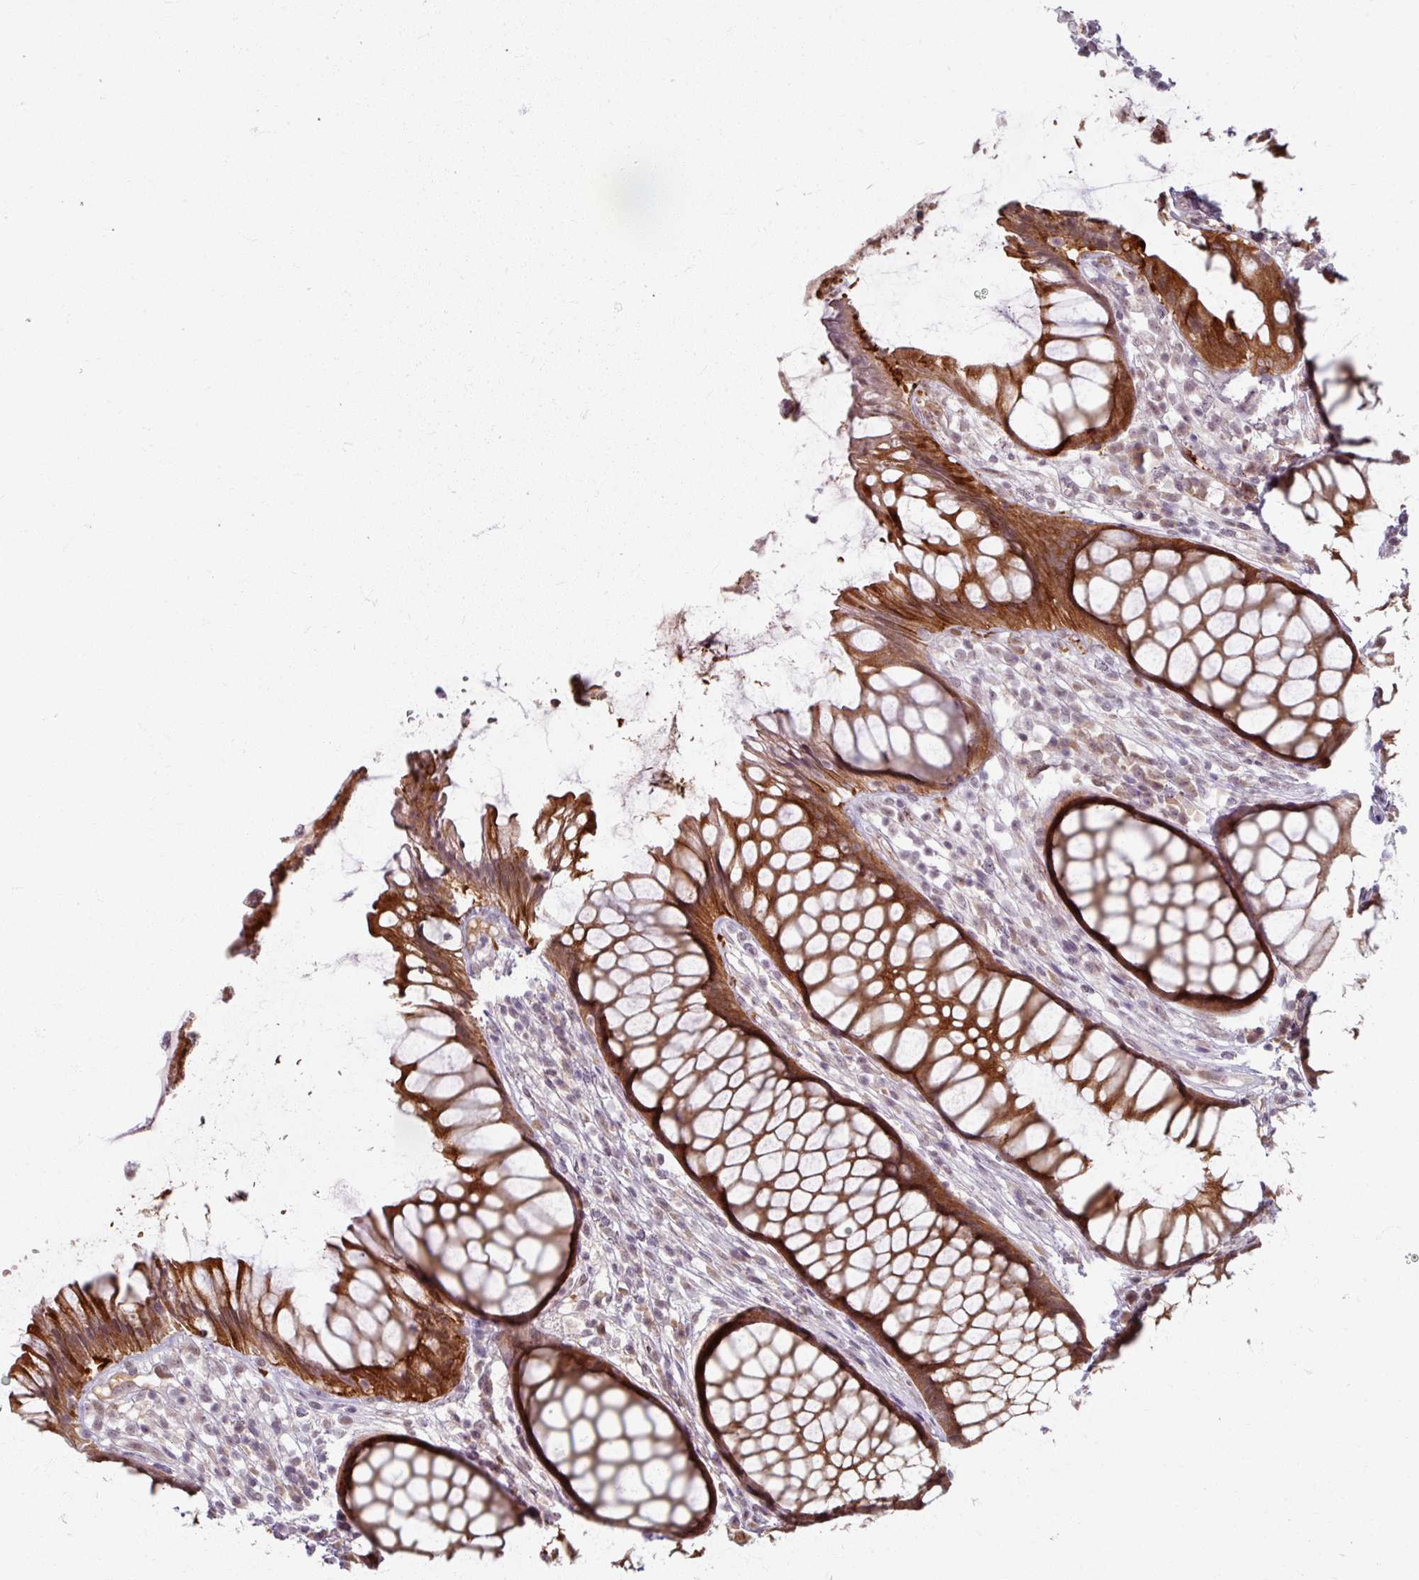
{"staining": {"intensity": "strong", "quantity": ">75%", "location": "cytoplasmic/membranous"}, "tissue": "rectum", "cell_type": "Glandular cells", "image_type": "normal", "snomed": [{"axis": "morphology", "description": "Normal tissue, NOS"}, {"axis": "topography", "description": "Smooth muscle"}, {"axis": "topography", "description": "Rectum"}], "caption": "Rectum was stained to show a protein in brown. There is high levels of strong cytoplasmic/membranous expression in about >75% of glandular cells. (DAB (3,3'-diaminobenzidine) IHC, brown staining for protein, blue staining for nuclei).", "gene": "KLC3", "patient": {"sex": "male", "age": 53}}